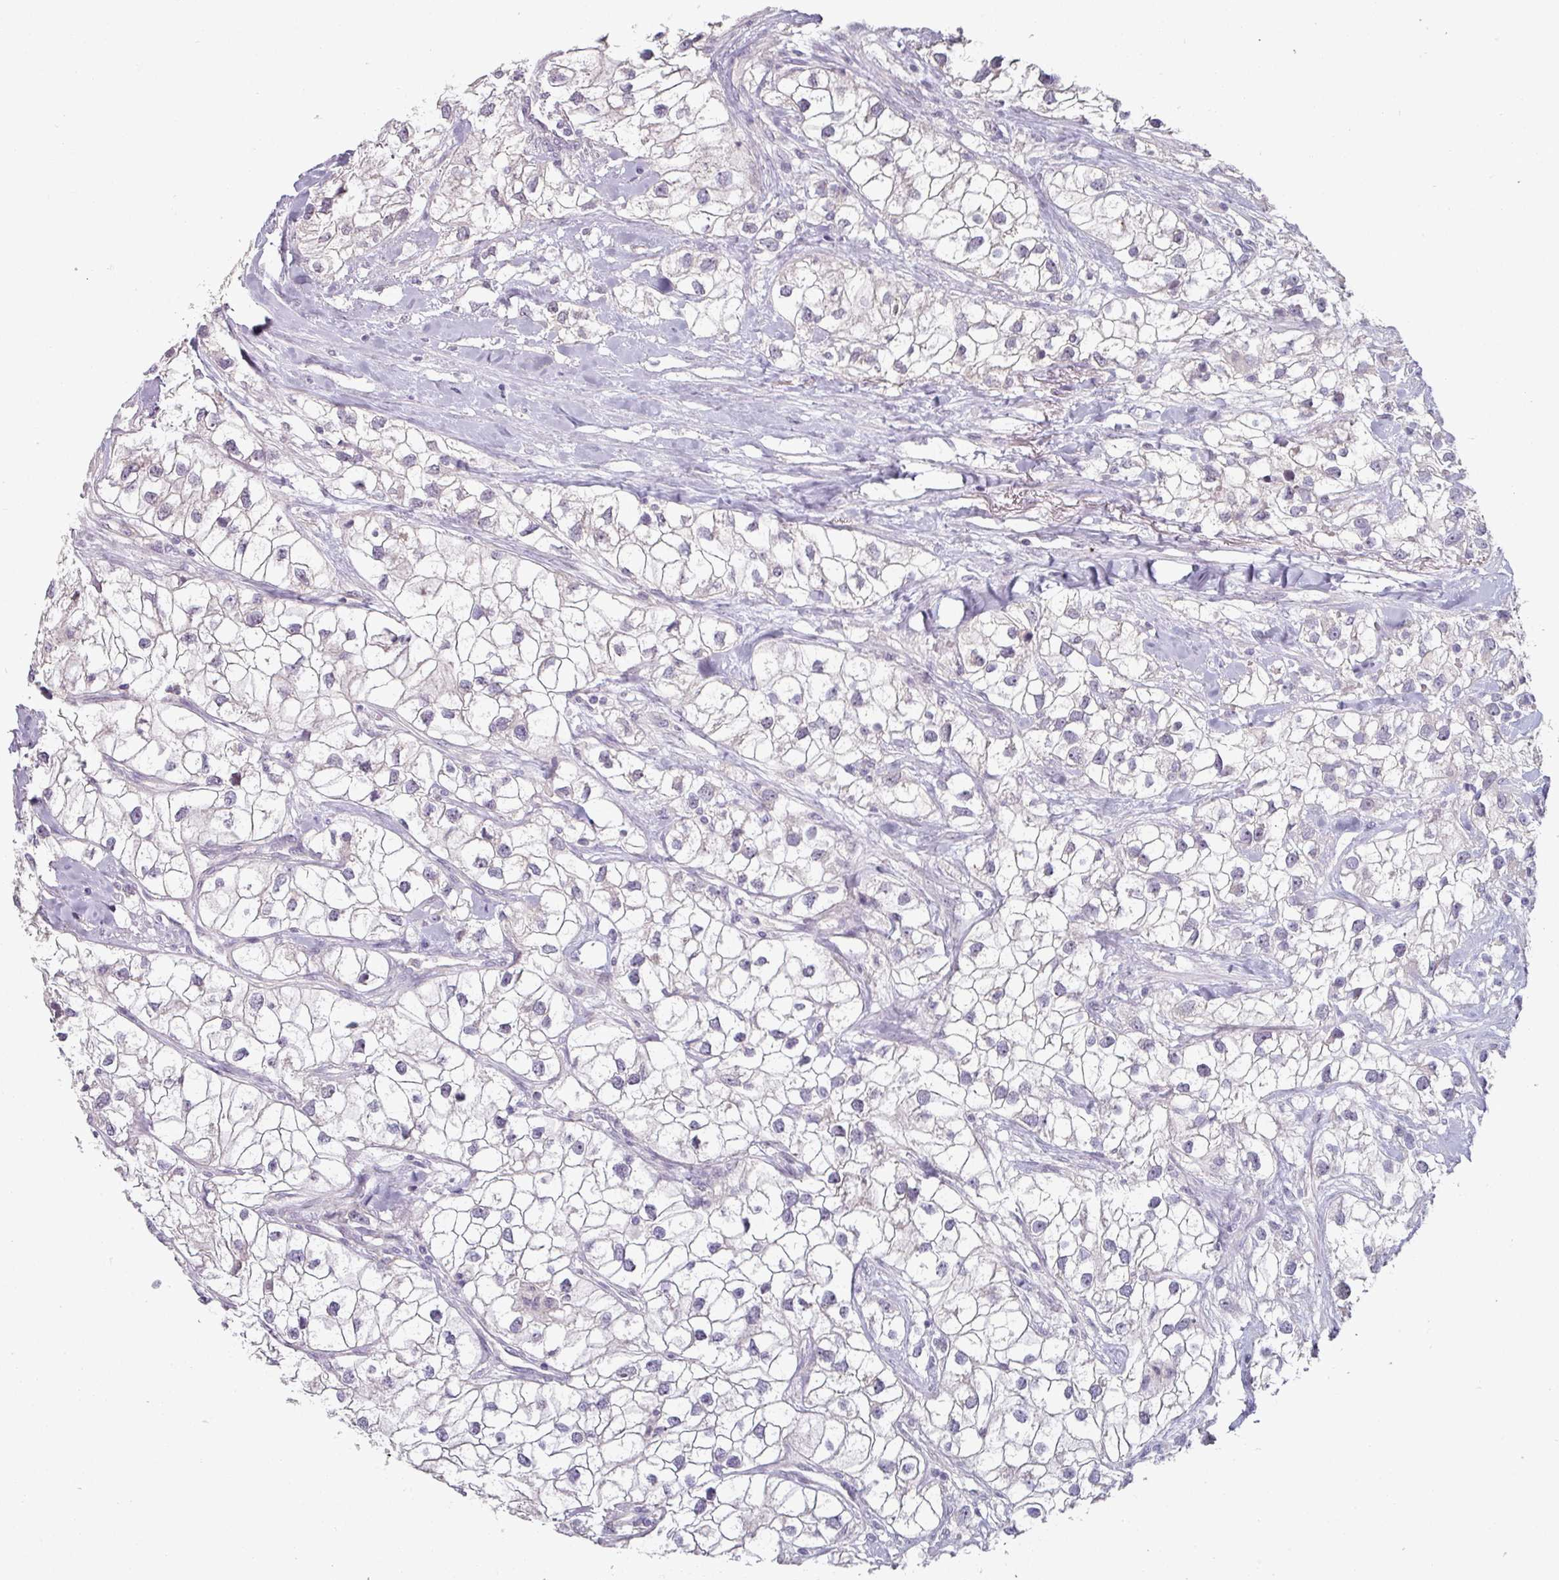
{"staining": {"intensity": "negative", "quantity": "none", "location": "none"}, "tissue": "renal cancer", "cell_type": "Tumor cells", "image_type": "cancer", "snomed": [{"axis": "morphology", "description": "Adenocarcinoma, NOS"}, {"axis": "topography", "description": "Kidney"}], "caption": "An immunohistochemistry micrograph of adenocarcinoma (renal) is shown. There is no staining in tumor cells of adenocarcinoma (renal). (Stains: DAB (3,3'-diaminobenzidine) immunohistochemistry (IHC) with hematoxylin counter stain, Microscopy: brightfield microscopy at high magnification).", "gene": "ZBTB6", "patient": {"sex": "male", "age": 59}}